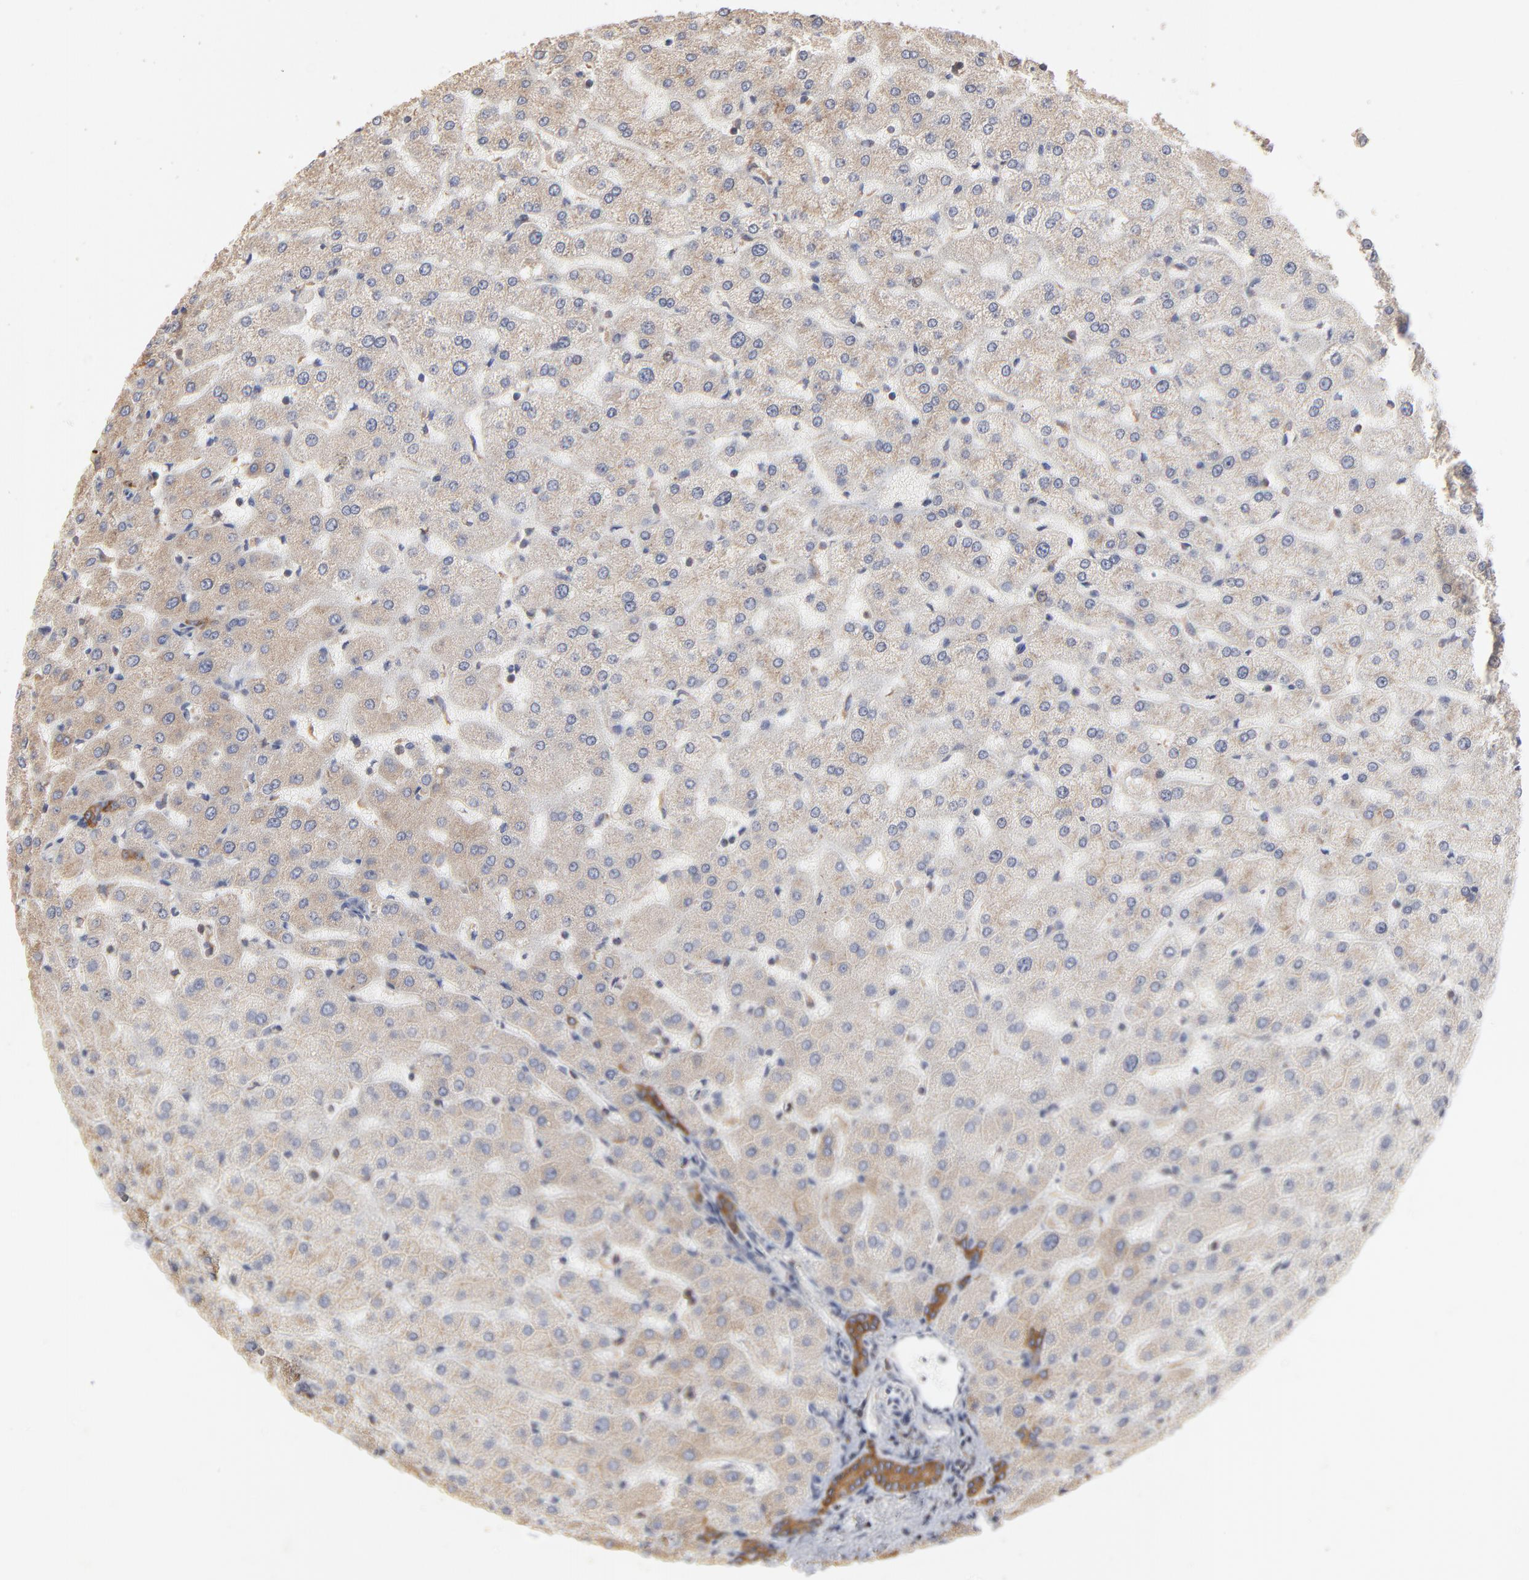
{"staining": {"intensity": "strong", "quantity": ">75%", "location": "cytoplasmic/membranous"}, "tissue": "liver", "cell_type": "Cholangiocytes", "image_type": "normal", "snomed": [{"axis": "morphology", "description": "Normal tissue, NOS"}, {"axis": "morphology", "description": "Fibrosis, NOS"}, {"axis": "topography", "description": "Liver"}], "caption": "DAB (3,3'-diaminobenzidine) immunohistochemical staining of unremarkable human liver demonstrates strong cytoplasmic/membranous protein staining in about >75% of cholangiocytes. (brown staining indicates protein expression, while blue staining denotes nuclei).", "gene": "RNF213", "patient": {"sex": "female", "age": 29}}